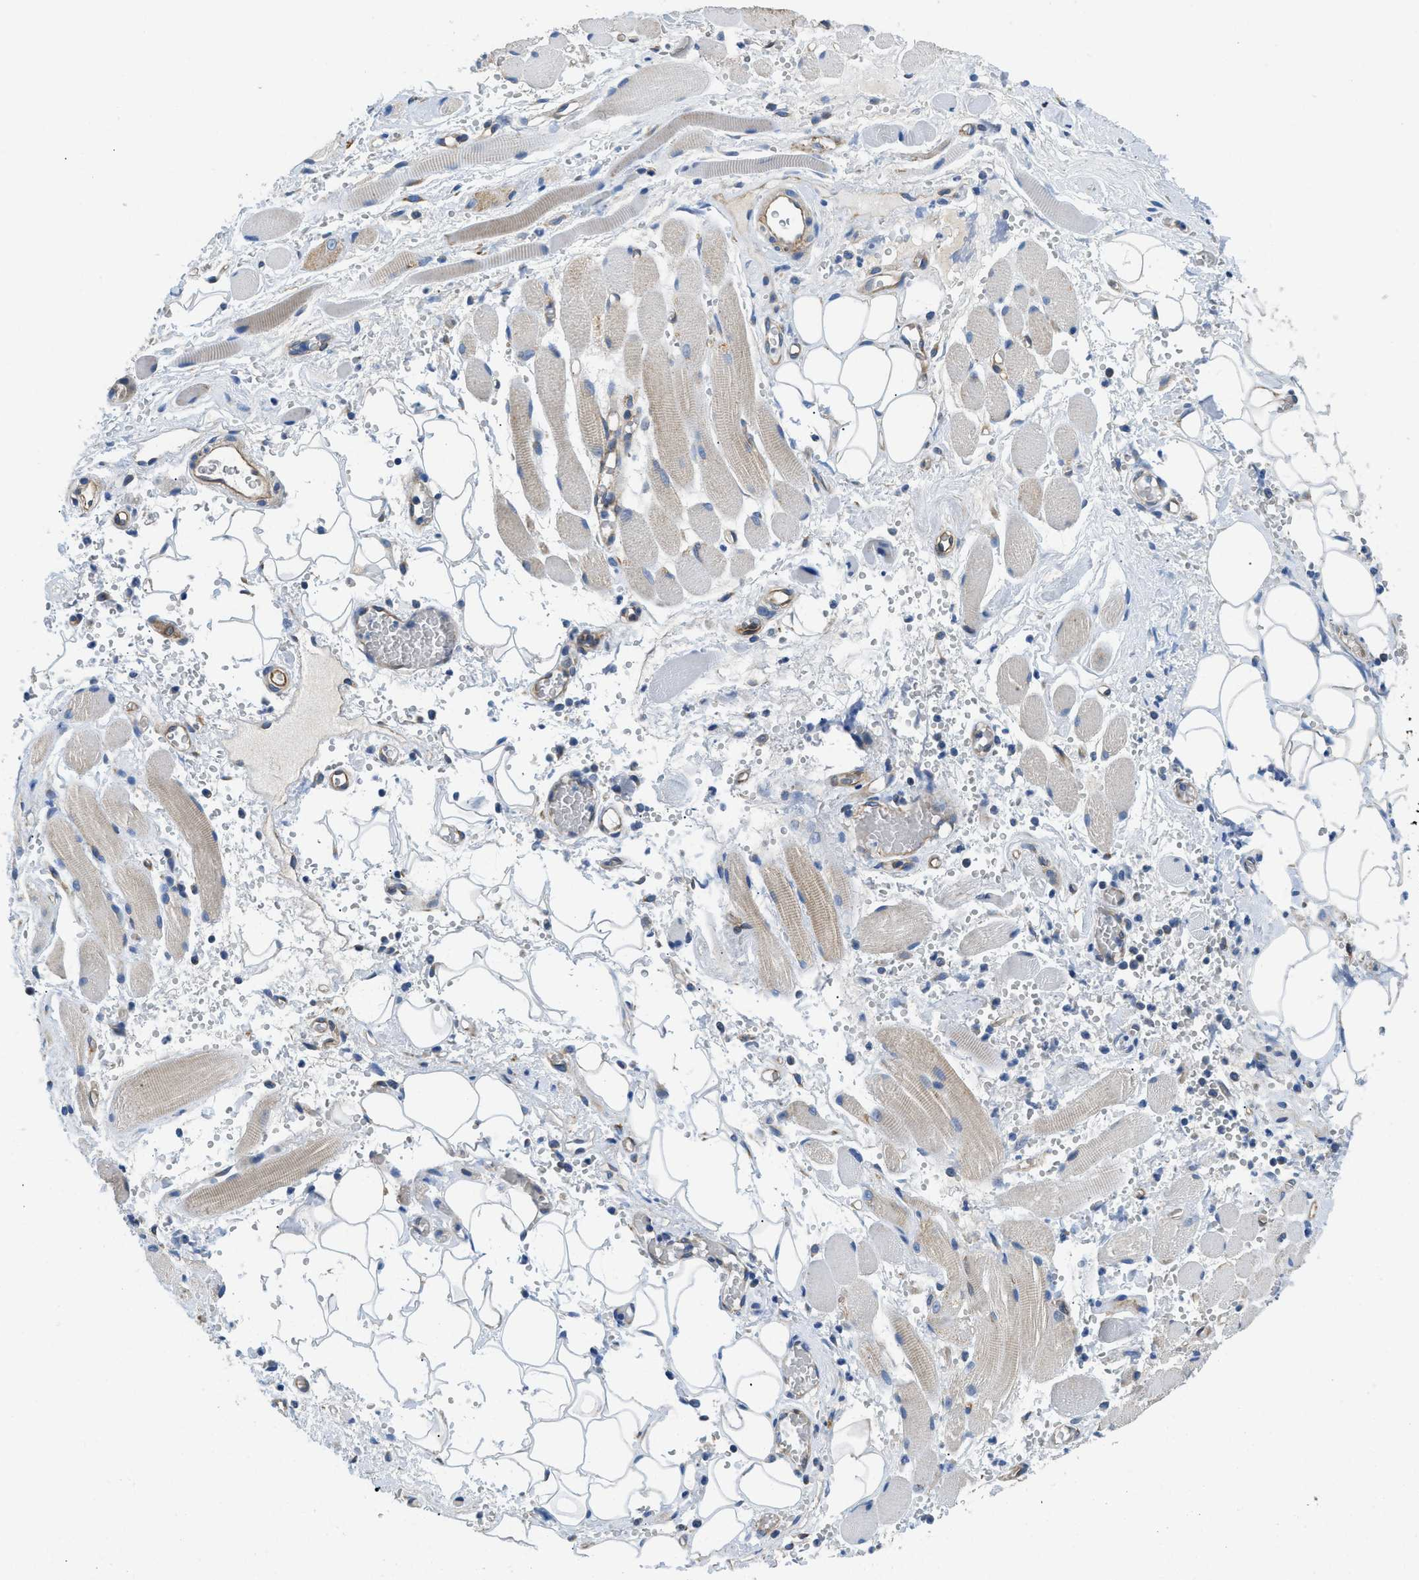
{"staining": {"intensity": "moderate", "quantity": "25%-75%", "location": "cytoplasmic/membranous"}, "tissue": "adipose tissue", "cell_type": "Adipocytes", "image_type": "normal", "snomed": [{"axis": "morphology", "description": "Squamous cell carcinoma, NOS"}, {"axis": "topography", "description": "Oral tissue"}, {"axis": "topography", "description": "Head-Neck"}], "caption": "Approximately 25%-75% of adipocytes in benign adipose tissue exhibit moderate cytoplasmic/membranous protein staining as visualized by brown immunohistochemical staining.", "gene": "STK33", "patient": {"sex": "female", "age": 50}}